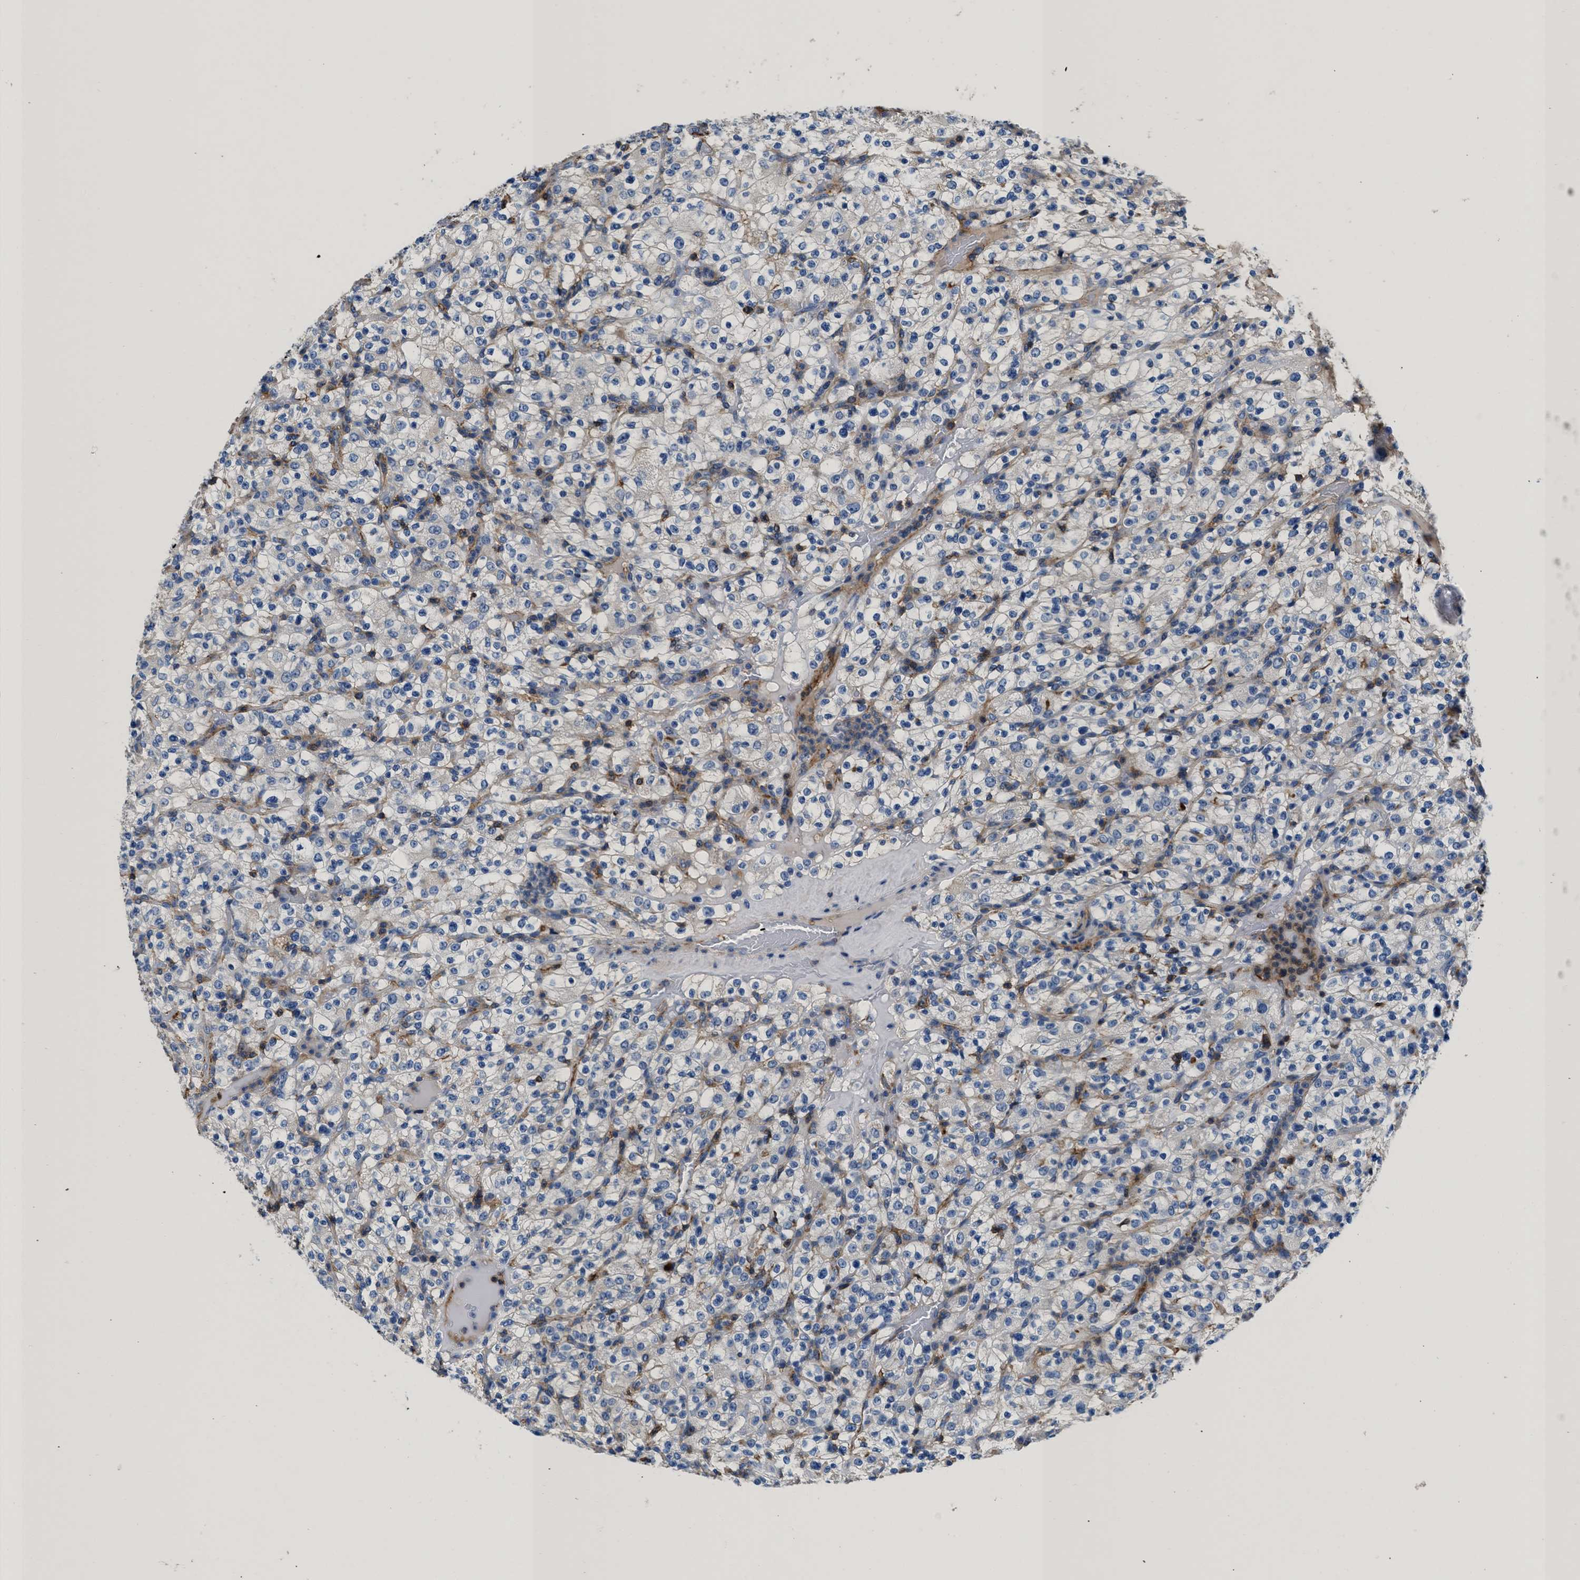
{"staining": {"intensity": "negative", "quantity": "none", "location": "none"}, "tissue": "renal cancer", "cell_type": "Tumor cells", "image_type": "cancer", "snomed": [{"axis": "morphology", "description": "Normal tissue, NOS"}, {"axis": "morphology", "description": "Adenocarcinoma, NOS"}, {"axis": "topography", "description": "Kidney"}], "caption": "DAB (3,3'-diaminobenzidine) immunohistochemical staining of human adenocarcinoma (renal) demonstrates no significant staining in tumor cells. (Immunohistochemistry, brightfield microscopy, high magnification).", "gene": "KCNQ4", "patient": {"sex": "female", "age": 72}}